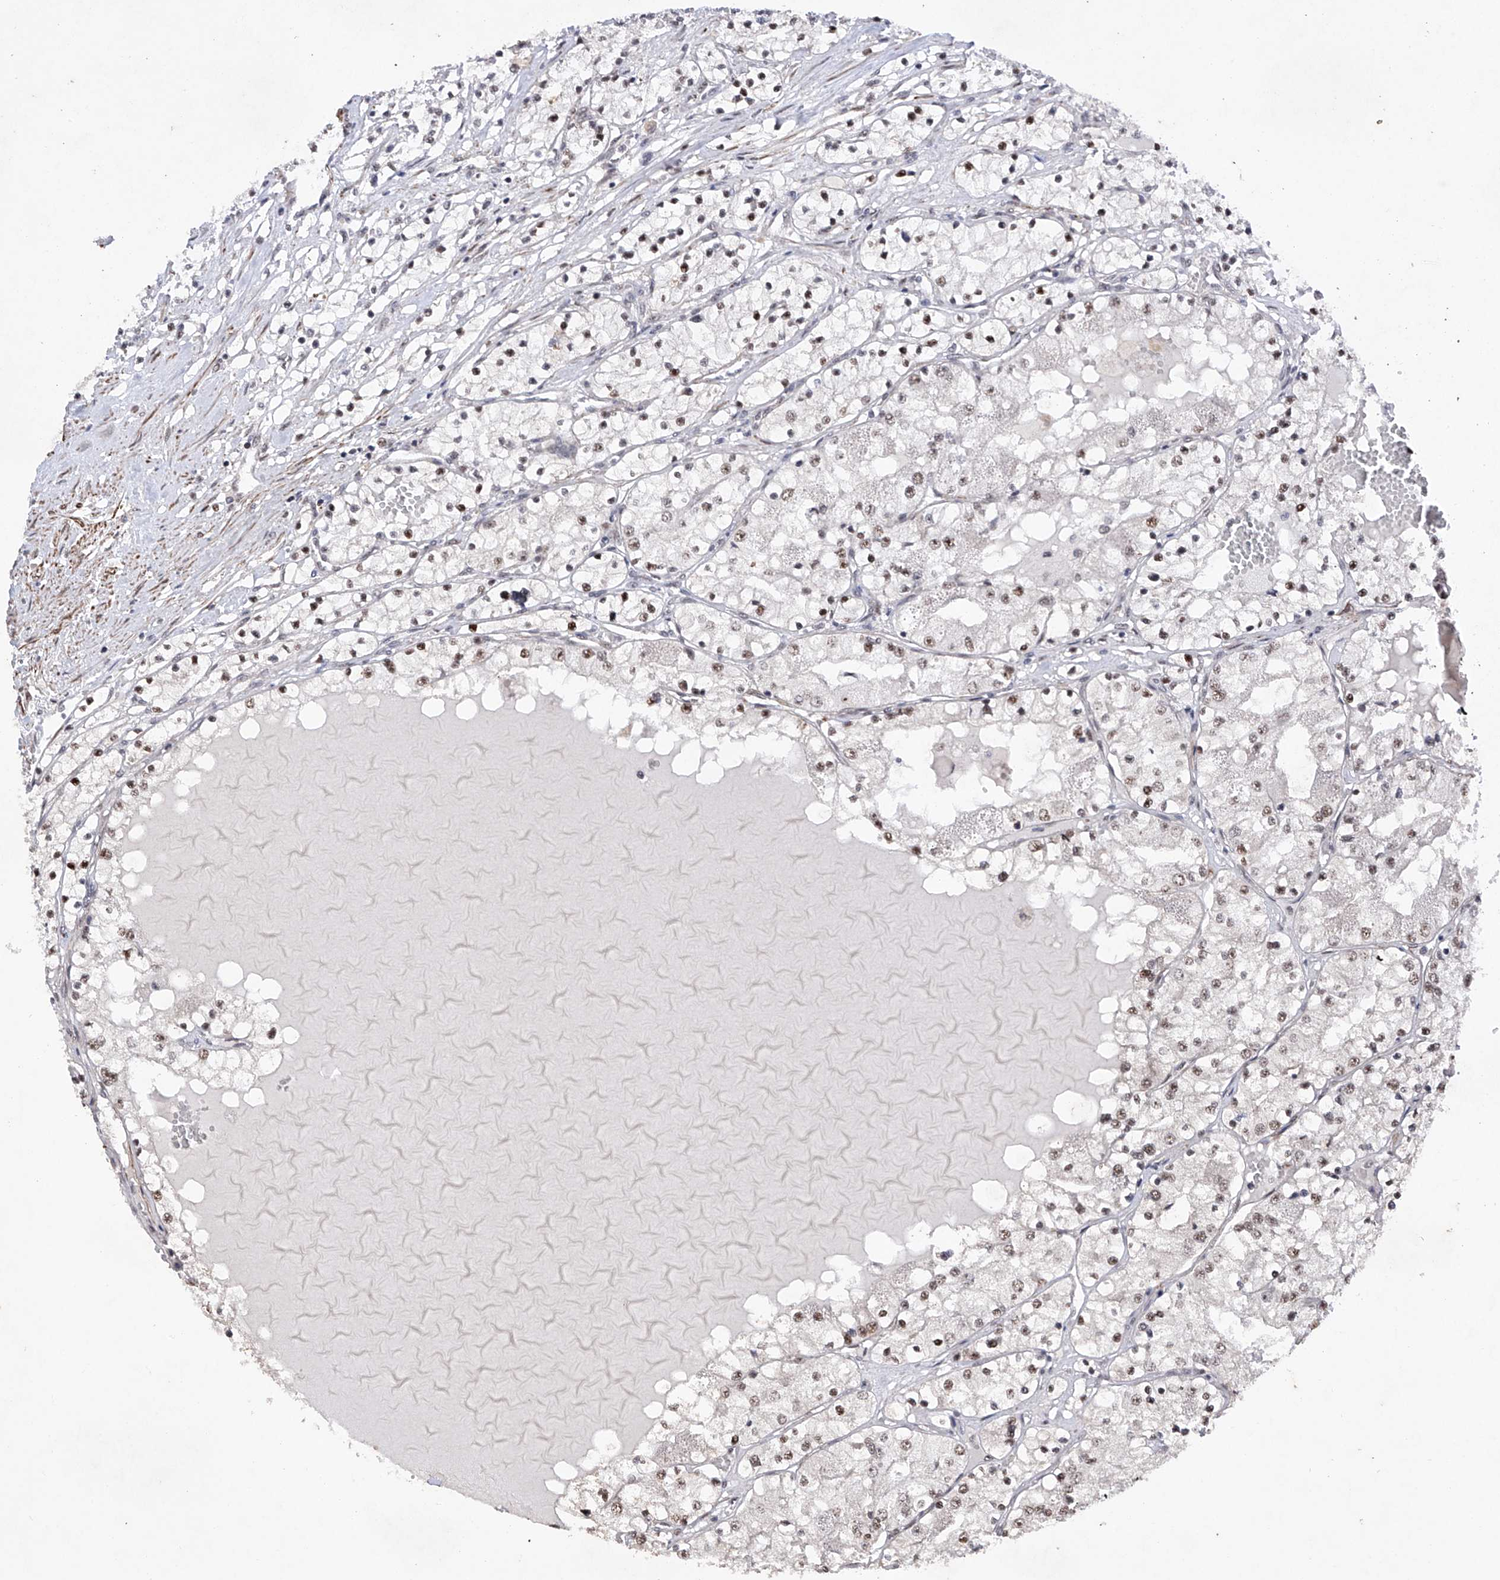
{"staining": {"intensity": "weak", "quantity": "25%-75%", "location": "nuclear"}, "tissue": "renal cancer", "cell_type": "Tumor cells", "image_type": "cancer", "snomed": [{"axis": "morphology", "description": "Normal tissue, NOS"}, {"axis": "morphology", "description": "Adenocarcinoma, NOS"}, {"axis": "topography", "description": "Kidney"}], "caption": "Tumor cells exhibit low levels of weak nuclear positivity in approximately 25%-75% of cells in human adenocarcinoma (renal).", "gene": "NFATC4", "patient": {"sex": "male", "age": 68}}